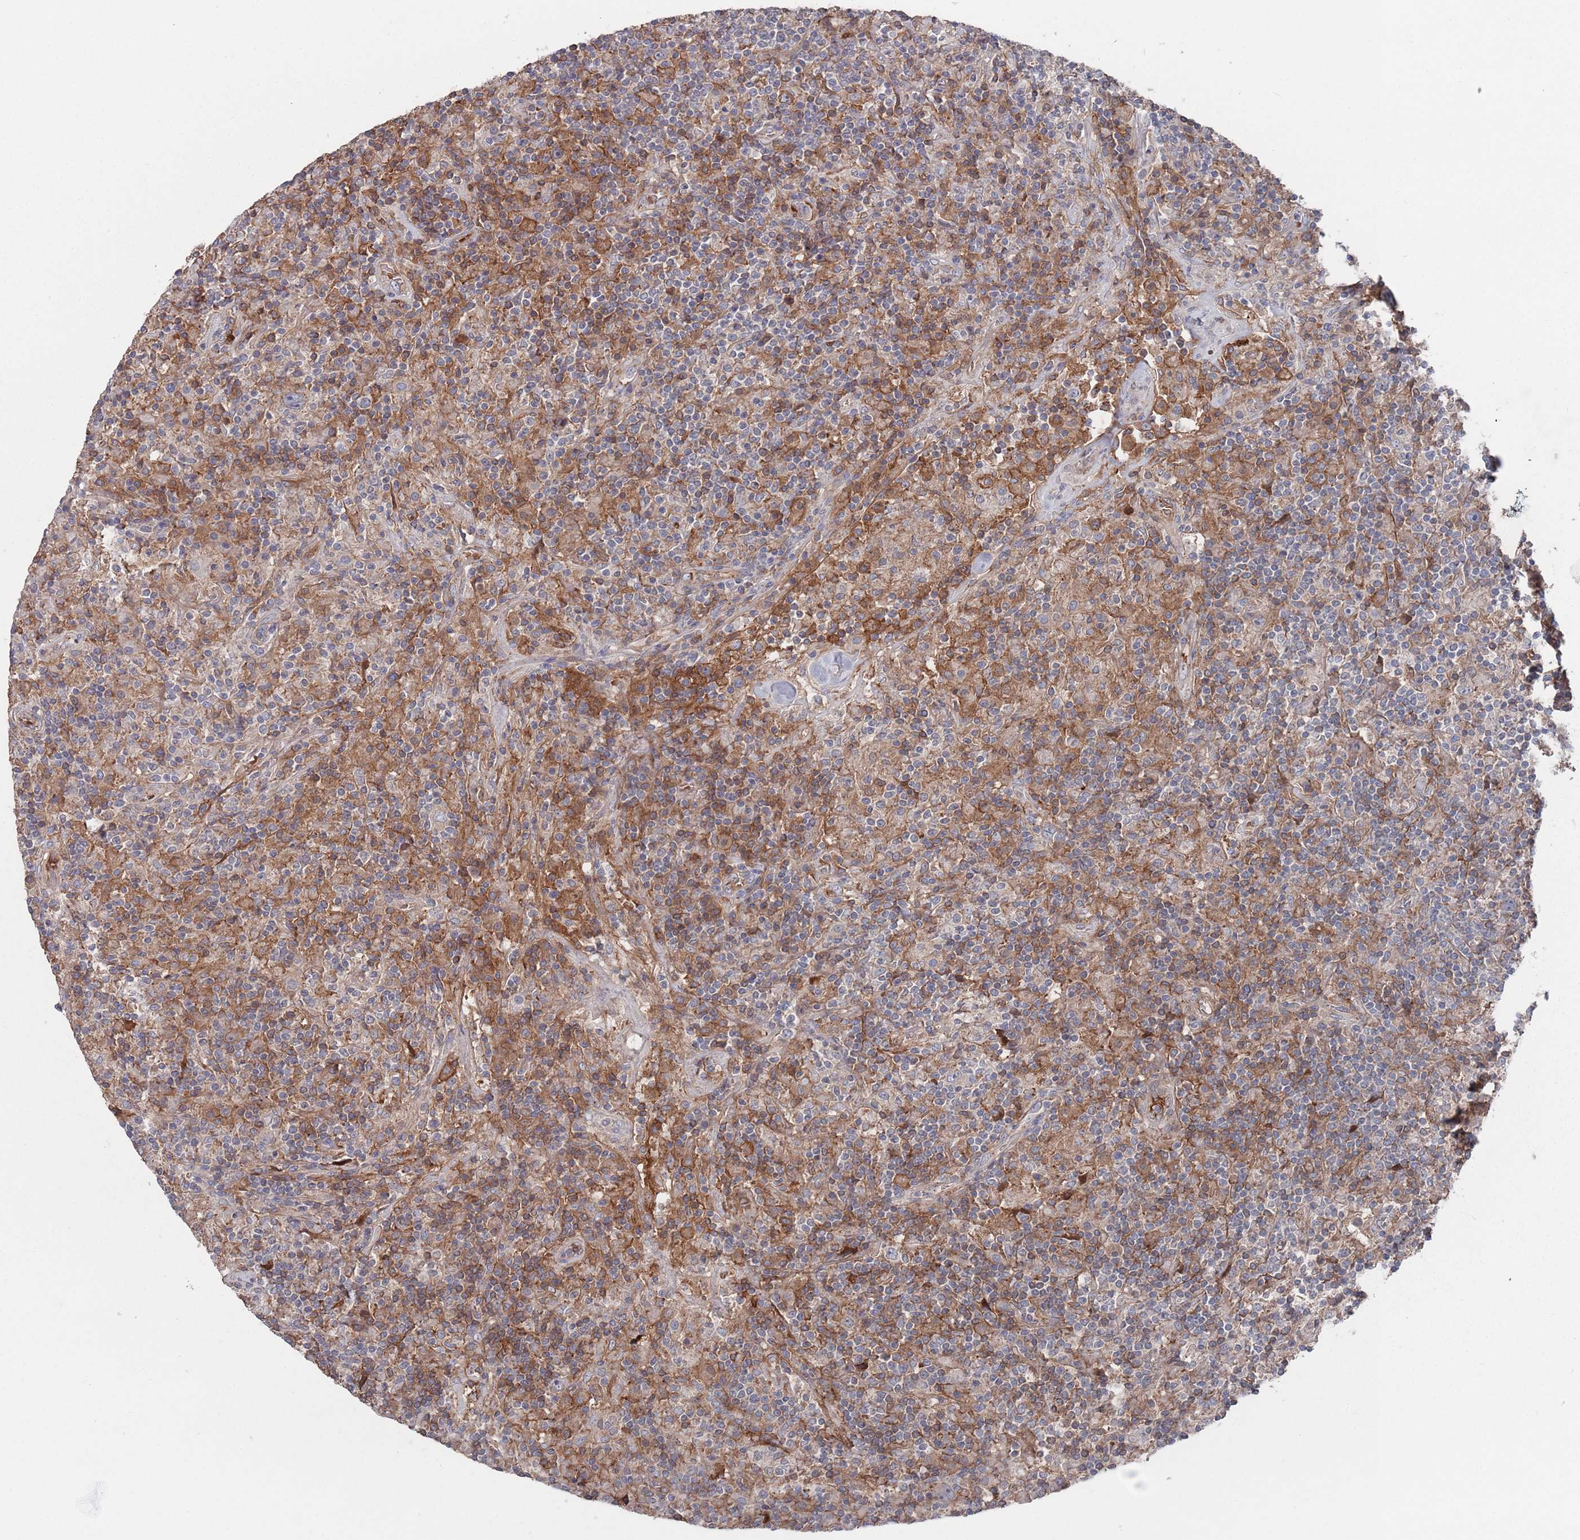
{"staining": {"intensity": "negative", "quantity": "none", "location": "none"}, "tissue": "lymphoma", "cell_type": "Tumor cells", "image_type": "cancer", "snomed": [{"axis": "morphology", "description": "Hodgkin's disease, NOS"}, {"axis": "topography", "description": "Lymph node"}], "caption": "Immunohistochemical staining of lymphoma reveals no significant staining in tumor cells.", "gene": "PLEKHA4", "patient": {"sex": "male", "age": 70}}